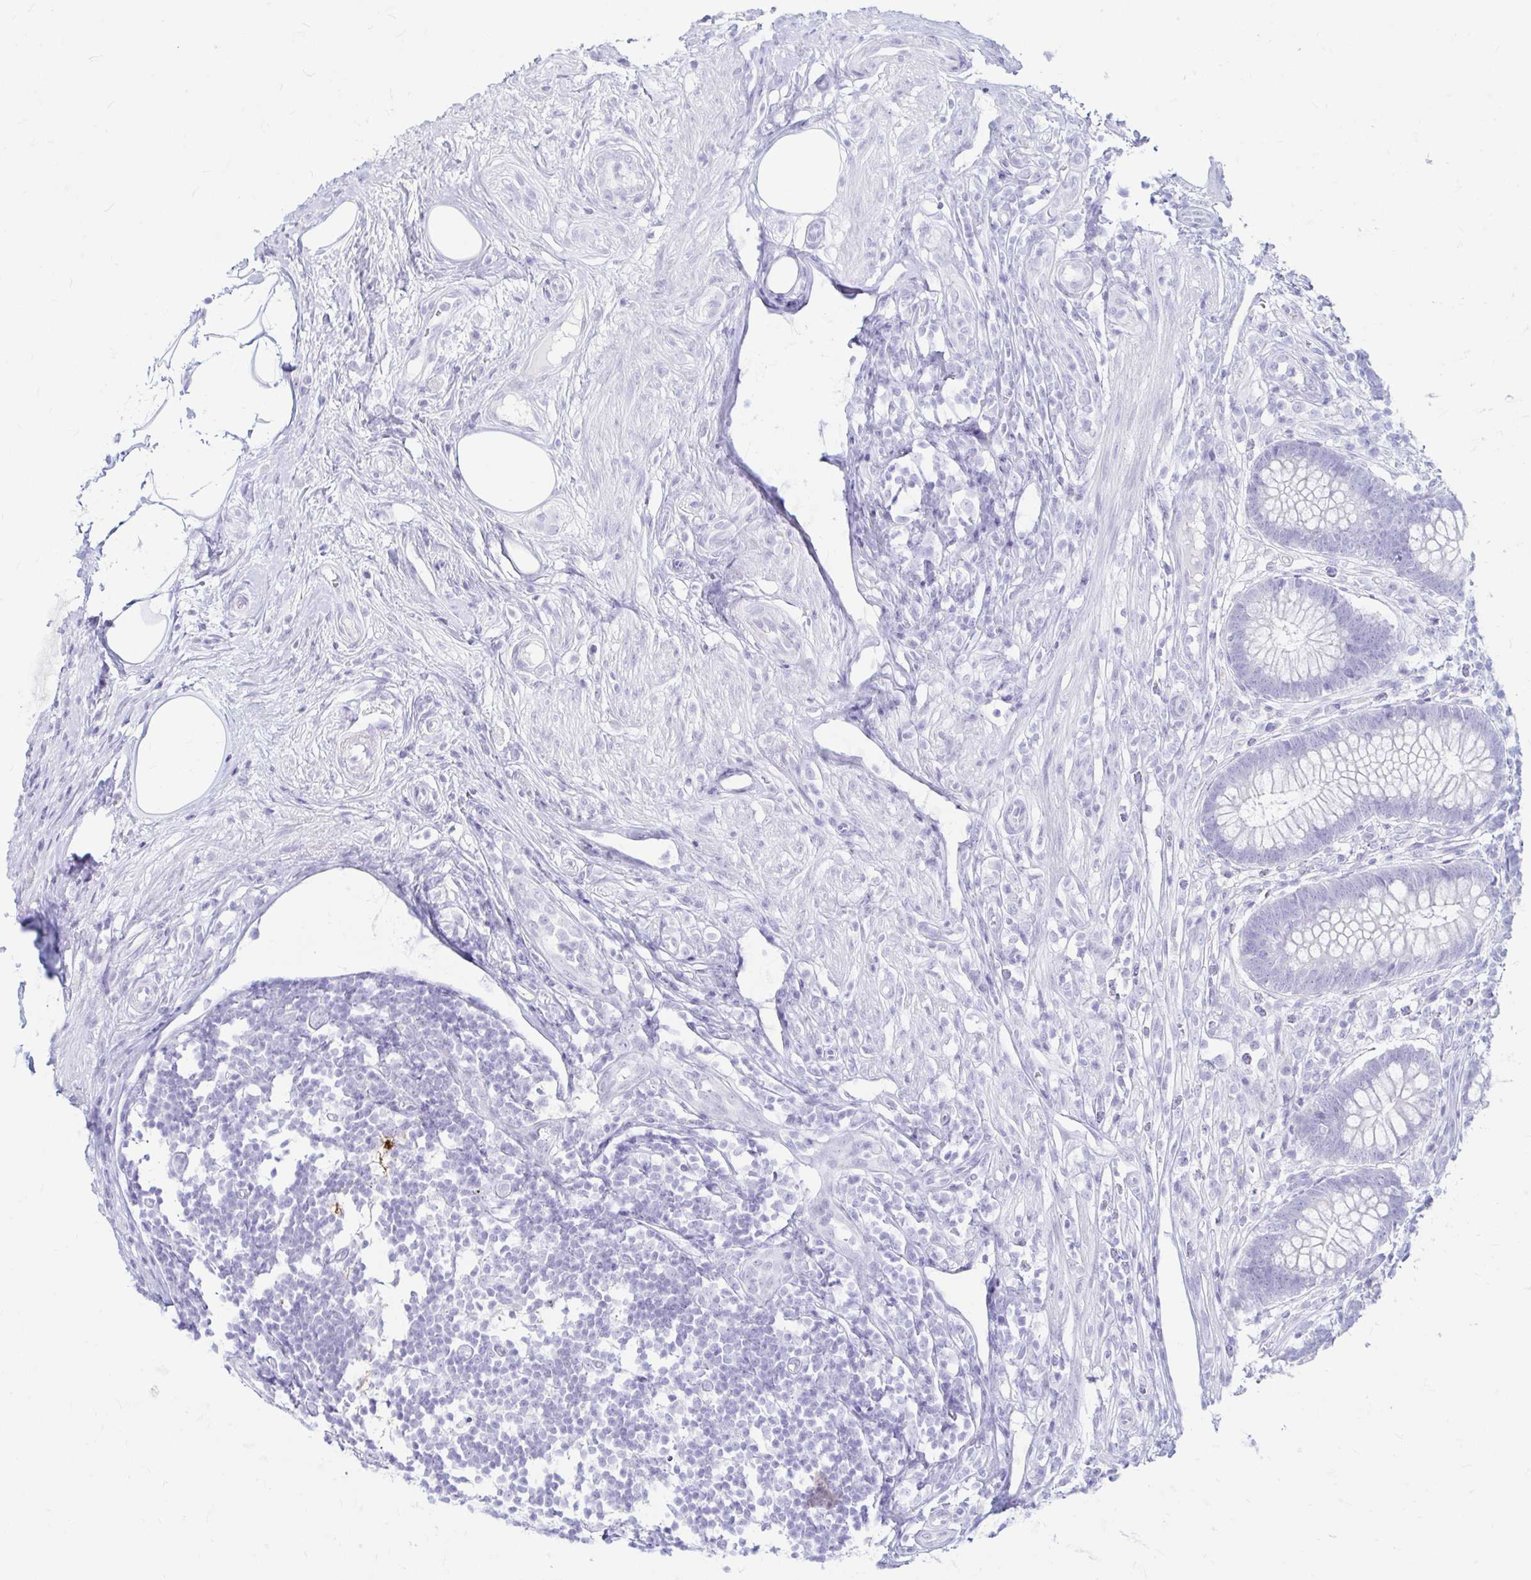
{"staining": {"intensity": "negative", "quantity": "none", "location": "none"}, "tissue": "appendix", "cell_type": "Glandular cells", "image_type": "normal", "snomed": [{"axis": "morphology", "description": "Normal tissue, NOS"}, {"axis": "topography", "description": "Appendix"}], "caption": "DAB immunohistochemical staining of normal appendix exhibits no significant expression in glandular cells. The staining was performed using DAB (3,3'-diaminobenzidine) to visualize the protein expression in brown, while the nuclei were stained in blue with hematoxylin (Magnification: 20x).", "gene": "ERICH6", "patient": {"sex": "female", "age": 56}}